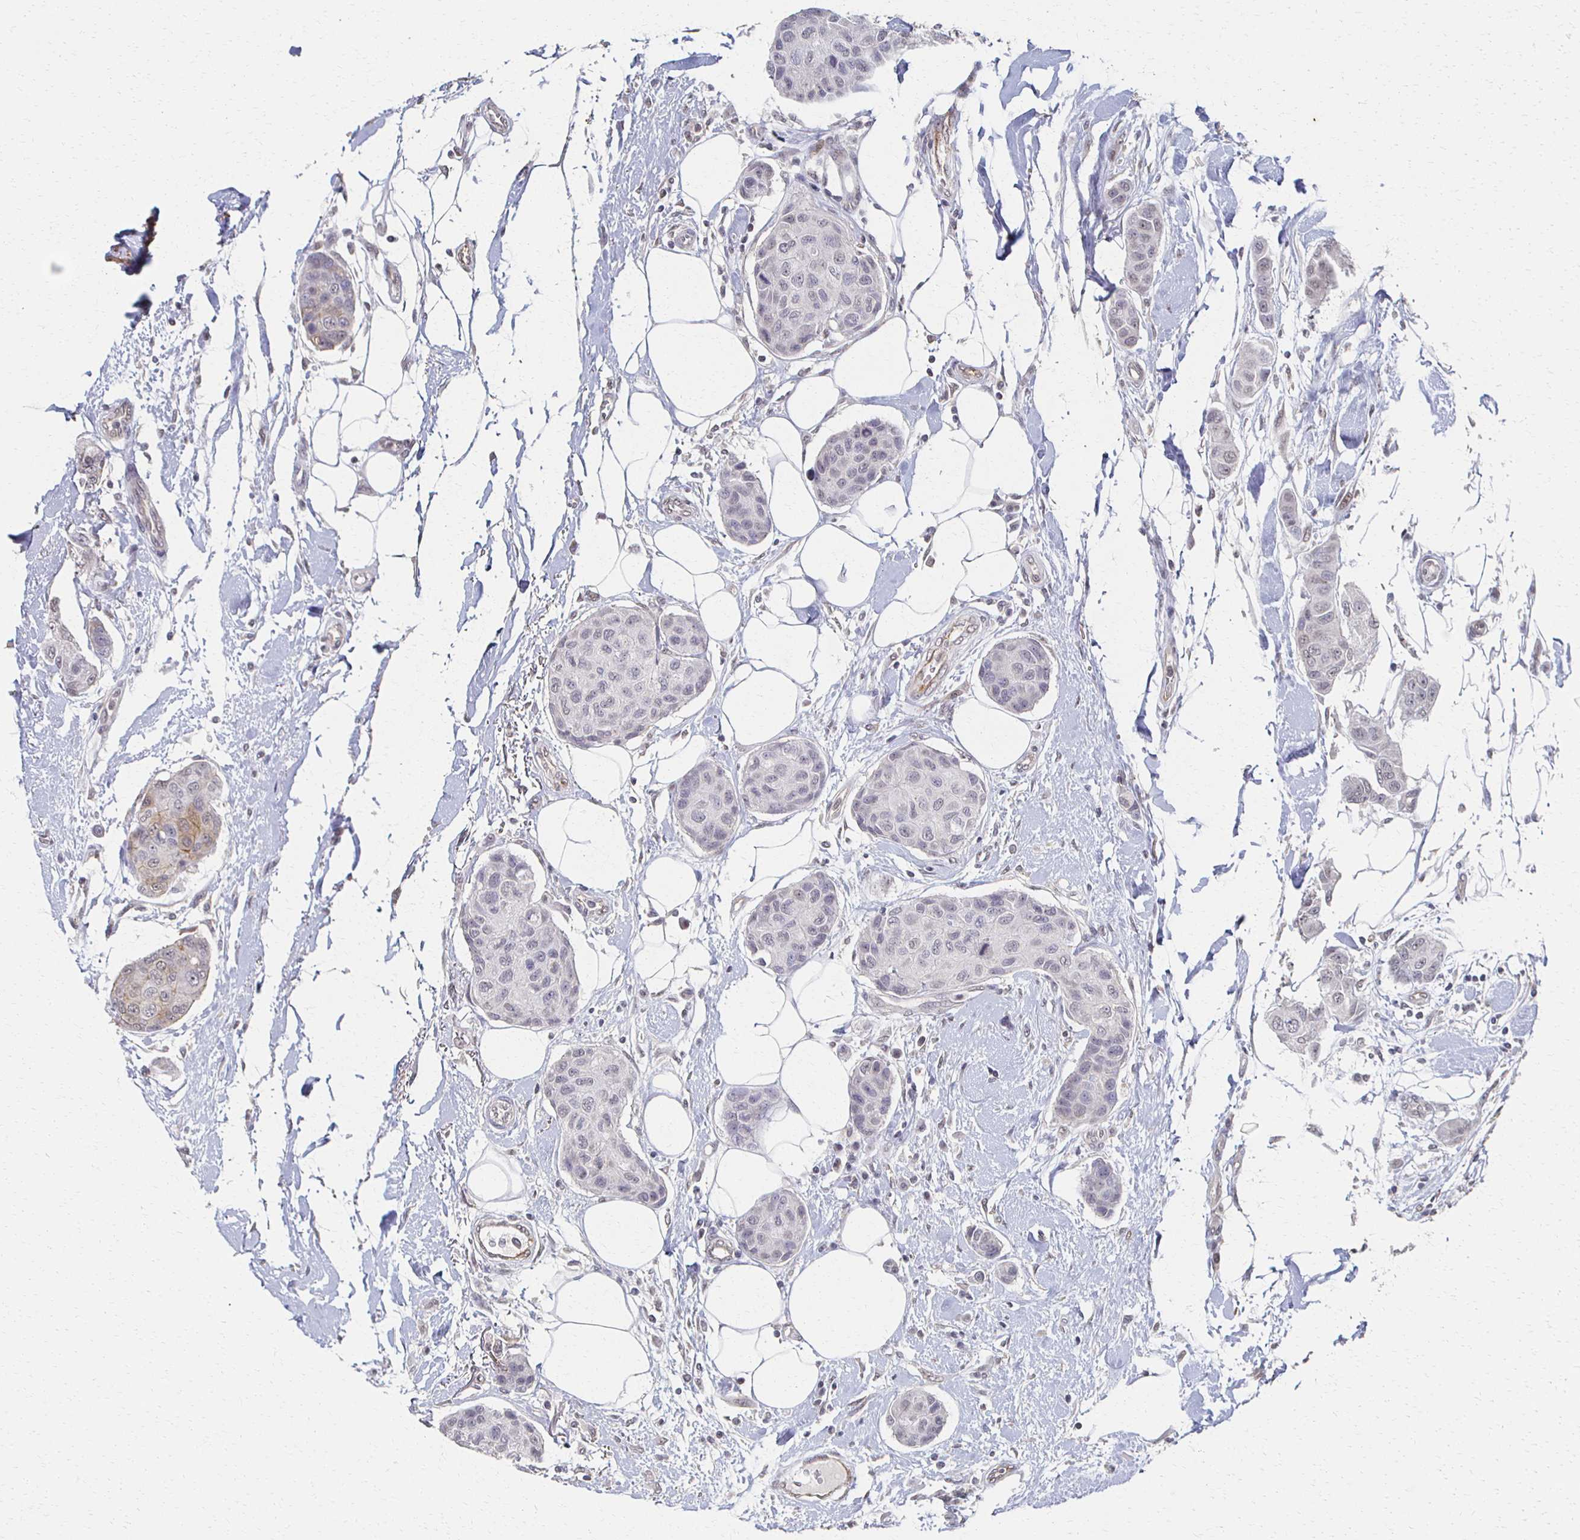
{"staining": {"intensity": "weak", "quantity": "<25%", "location": "cytoplasmic/membranous"}, "tissue": "breast cancer", "cell_type": "Tumor cells", "image_type": "cancer", "snomed": [{"axis": "morphology", "description": "Duct carcinoma"}, {"axis": "topography", "description": "Breast"}, {"axis": "topography", "description": "Lymph node"}], "caption": "Image shows no significant protein staining in tumor cells of breast invasive ductal carcinoma.", "gene": "DAB1", "patient": {"sex": "female", "age": 80}}